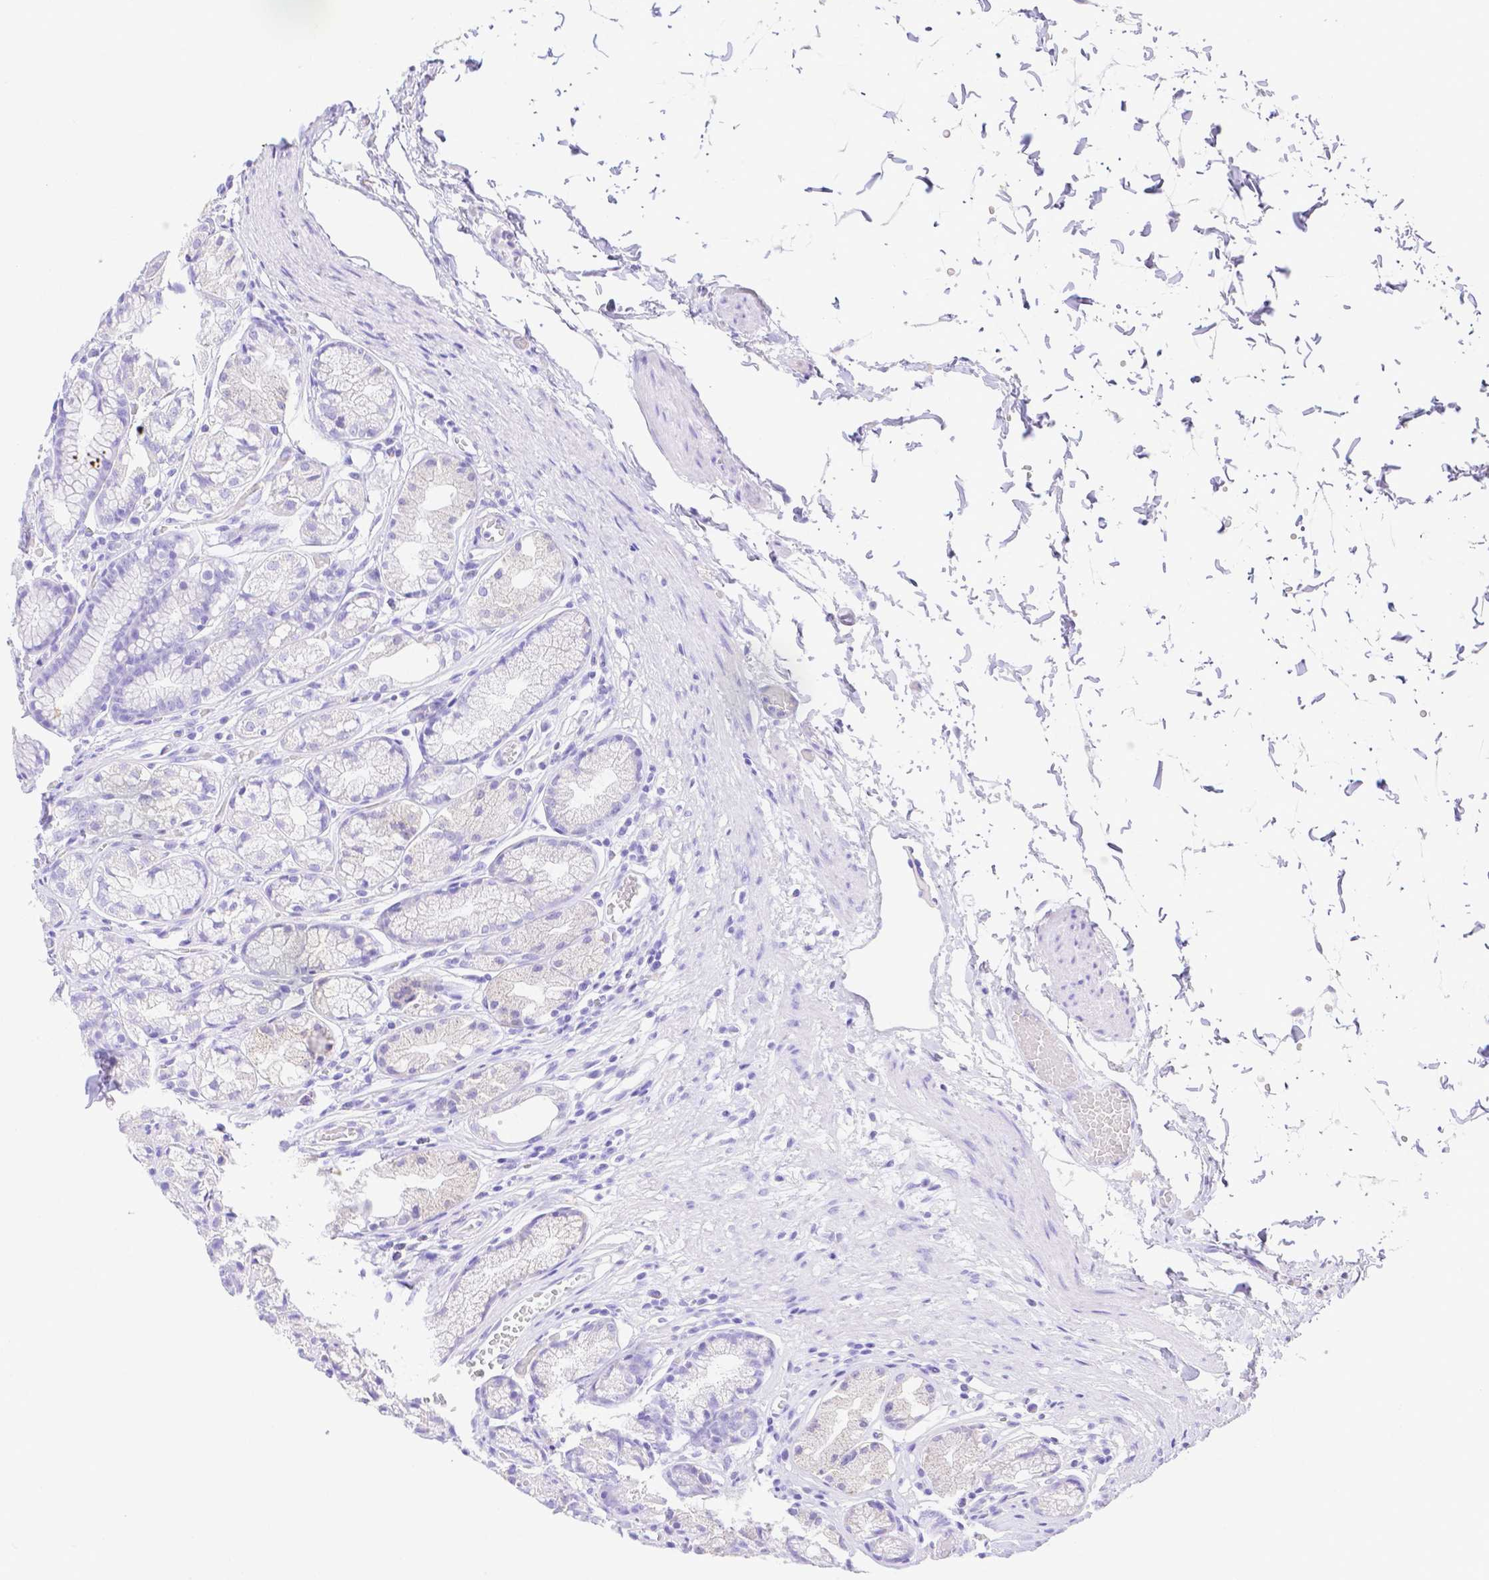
{"staining": {"intensity": "negative", "quantity": "none", "location": "none"}, "tissue": "stomach", "cell_type": "Glandular cells", "image_type": "normal", "snomed": [{"axis": "morphology", "description": "Normal tissue, NOS"}, {"axis": "topography", "description": "Stomach"}], "caption": "There is no significant expression in glandular cells of stomach. (DAB (3,3'-diaminobenzidine) immunohistochemistry (IHC), high magnification).", "gene": "SMR3A", "patient": {"sex": "male", "age": 70}}